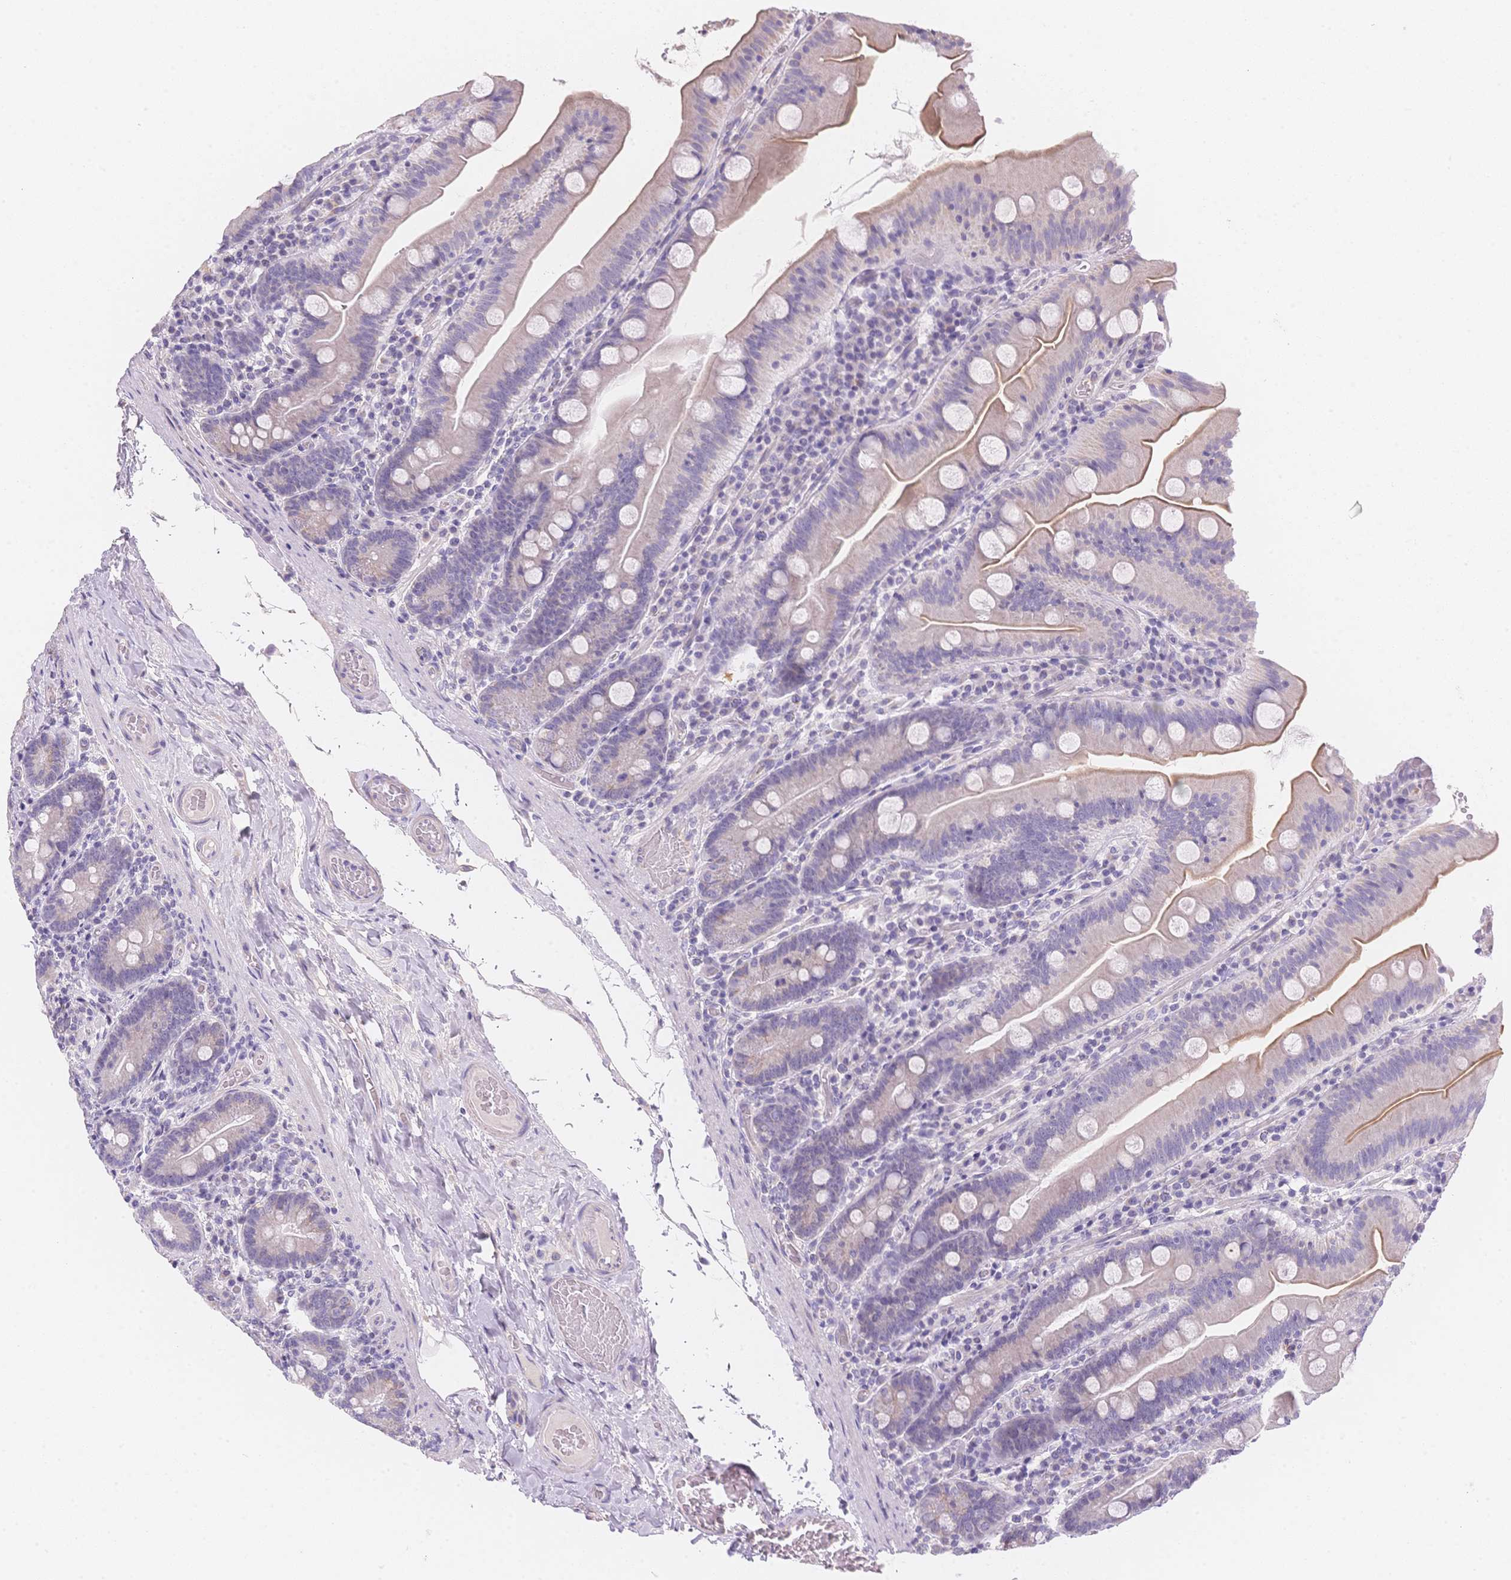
{"staining": {"intensity": "weak", "quantity": "<25%", "location": "cytoplasmic/membranous"}, "tissue": "small intestine", "cell_type": "Glandular cells", "image_type": "normal", "snomed": [{"axis": "morphology", "description": "Normal tissue, NOS"}, {"axis": "topography", "description": "Small intestine"}], "caption": "This is an immunohistochemistry (IHC) micrograph of normal human small intestine. There is no expression in glandular cells.", "gene": "SMYD1", "patient": {"sex": "male", "age": 37}}